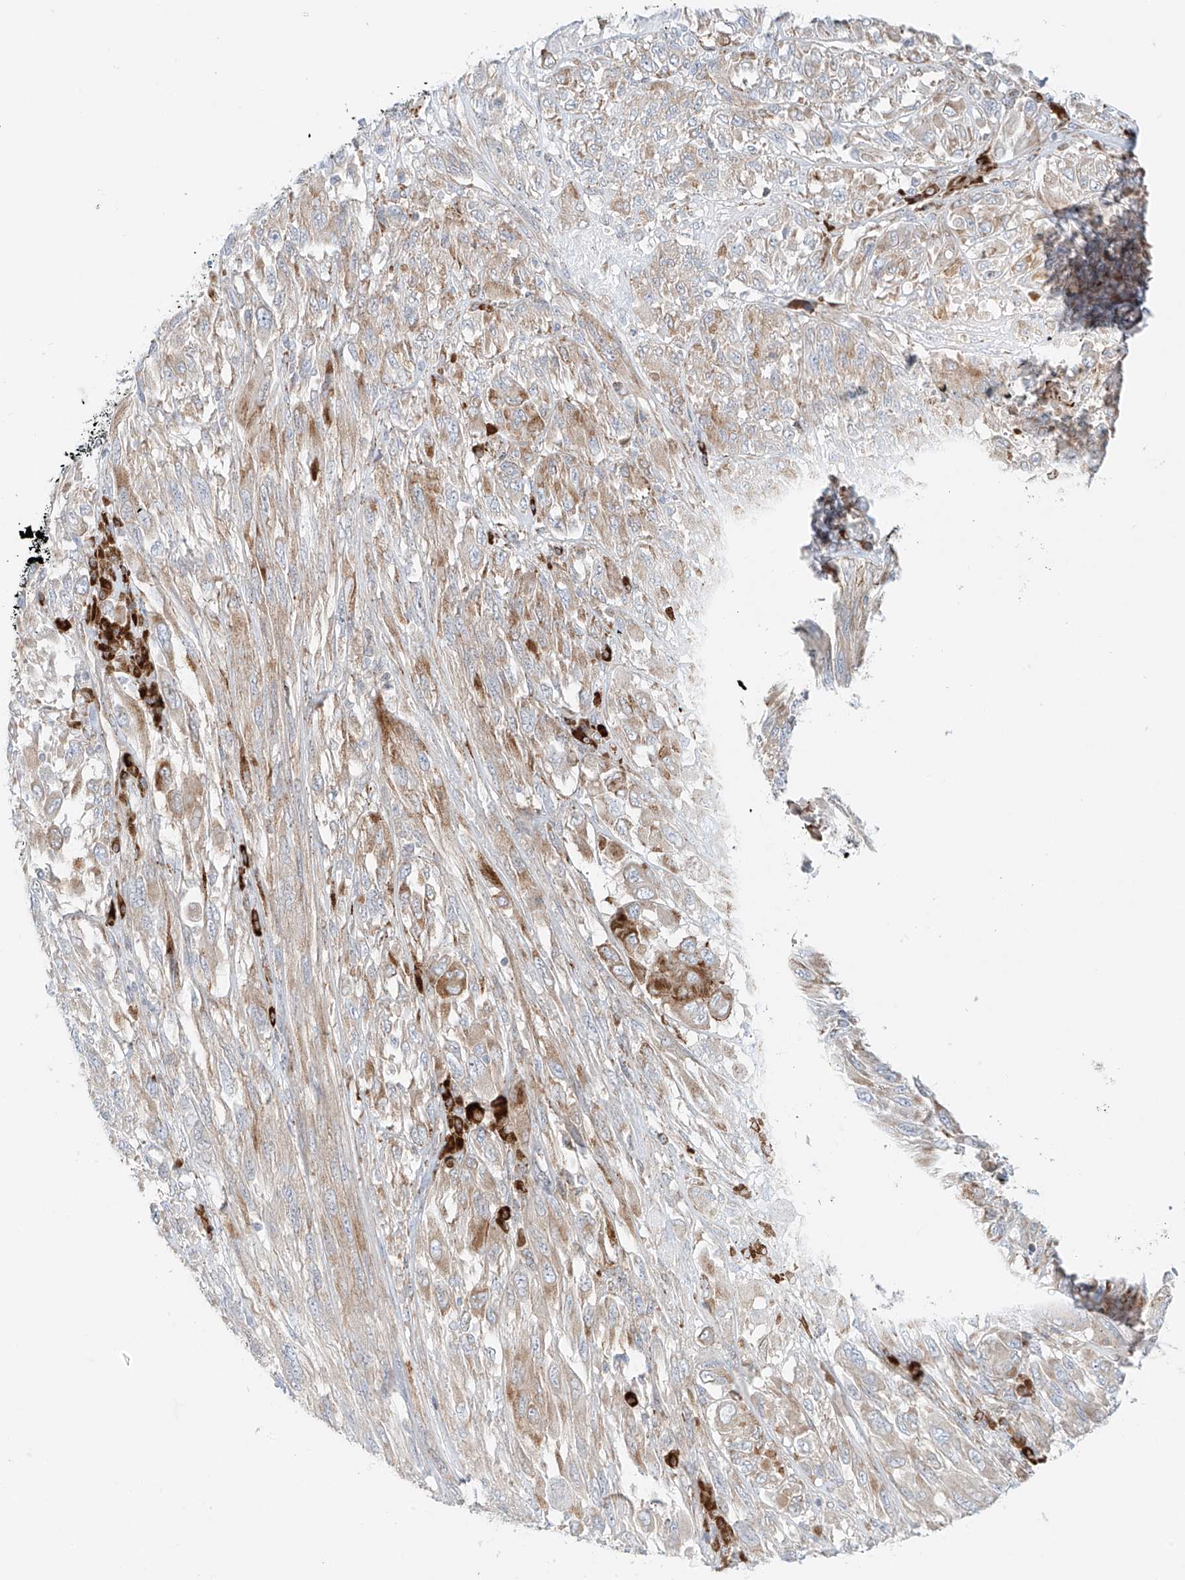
{"staining": {"intensity": "weak", "quantity": "25%-75%", "location": "cytoplasmic/membranous"}, "tissue": "melanoma", "cell_type": "Tumor cells", "image_type": "cancer", "snomed": [{"axis": "morphology", "description": "Malignant melanoma, NOS"}, {"axis": "topography", "description": "Skin"}], "caption": "Weak cytoplasmic/membranous positivity is seen in approximately 25%-75% of tumor cells in malignant melanoma.", "gene": "EIPR1", "patient": {"sex": "female", "age": 91}}